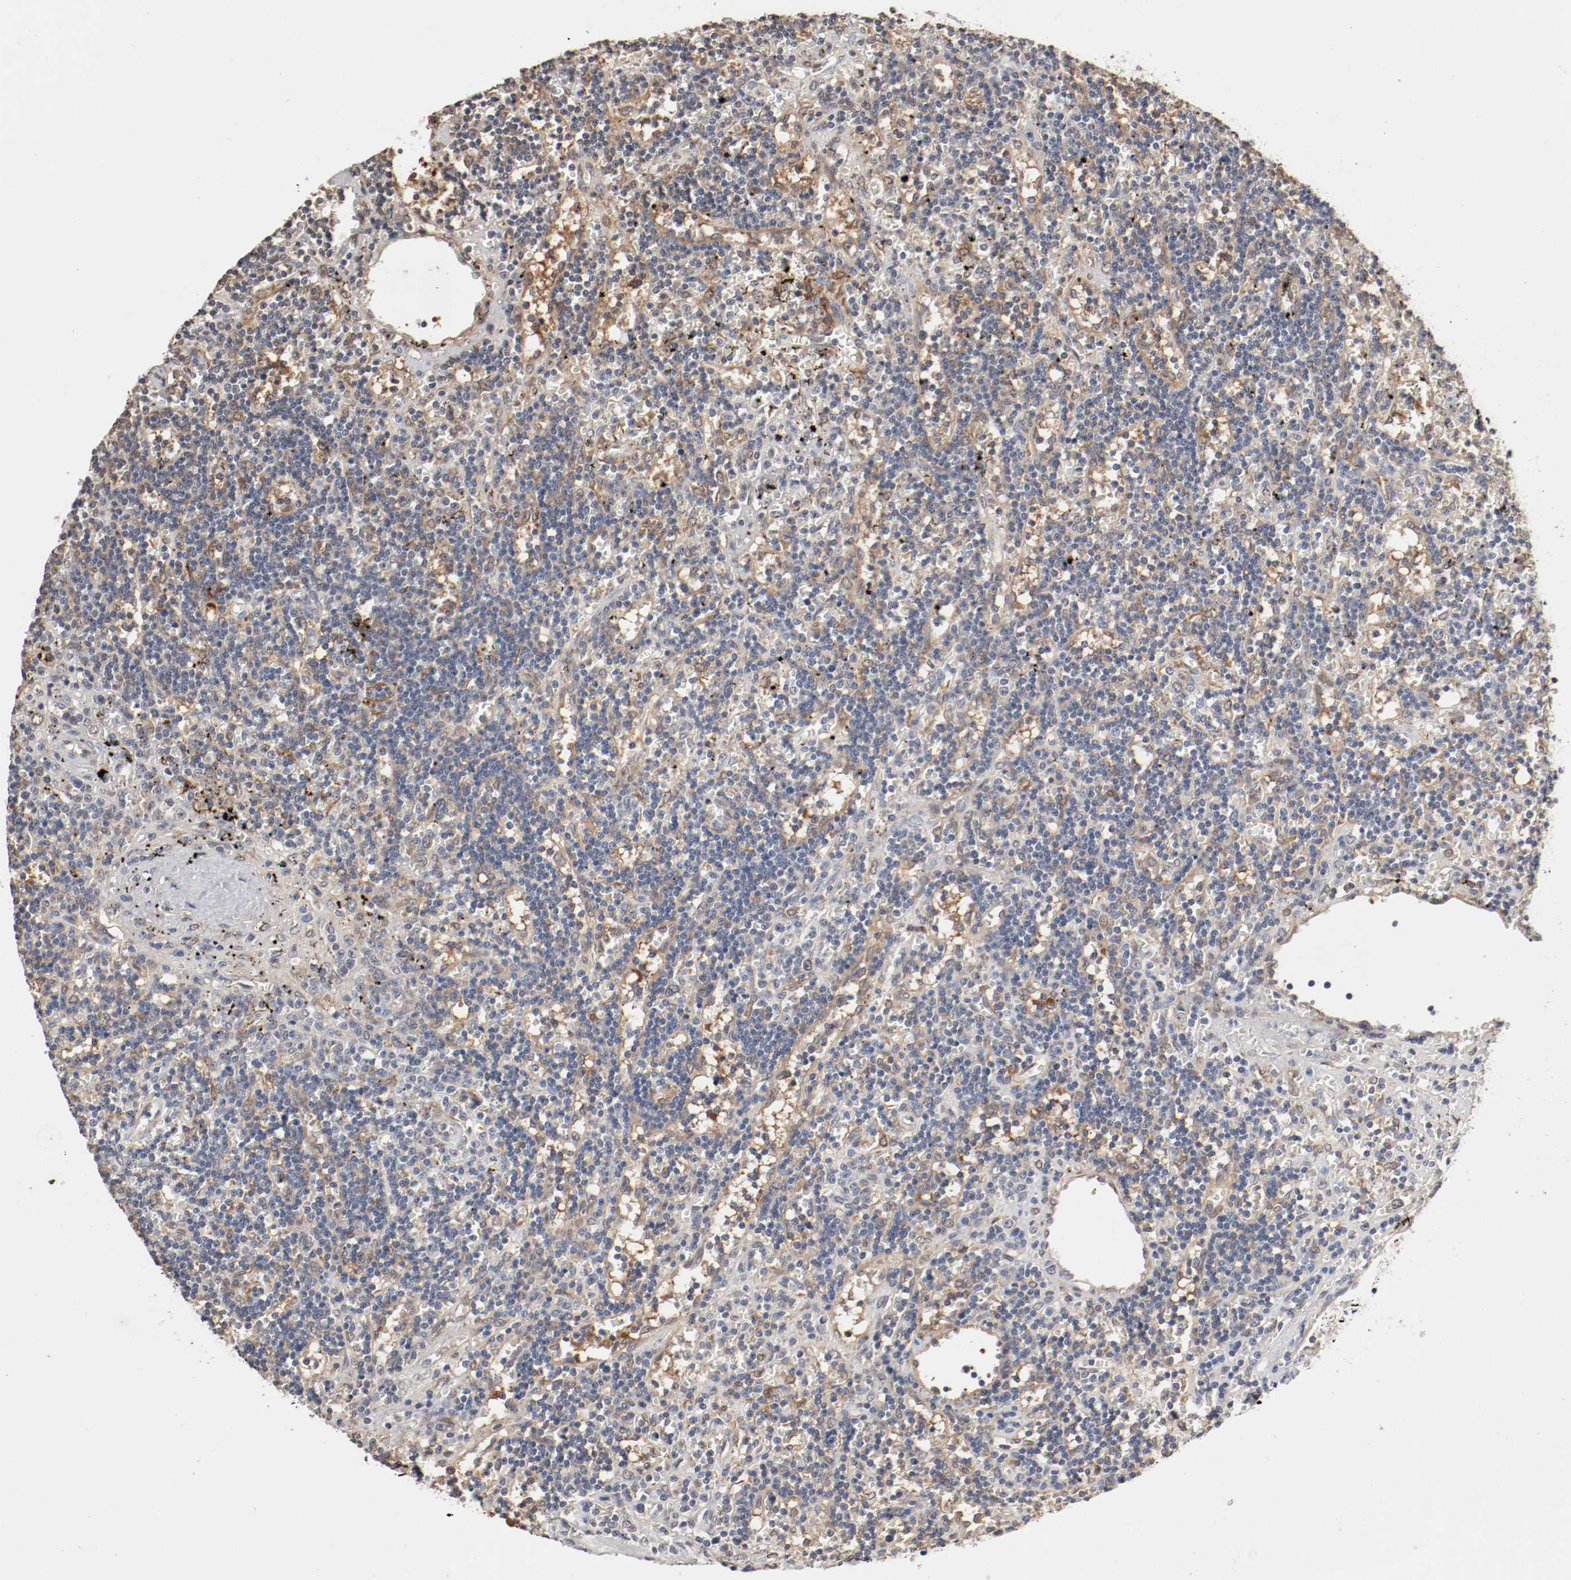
{"staining": {"intensity": "weak", "quantity": "<25%", "location": "cytoplasmic/membranous"}, "tissue": "lymphoma", "cell_type": "Tumor cells", "image_type": "cancer", "snomed": [{"axis": "morphology", "description": "Malignant lymphoma, non-Hodgkin's type, Low grade"}, {"axis": "topography", "description": "Spleen"}], "caption": "This is an immunohistochemistry image of low-grade malignant lymphoma, non-Hodgkin's type. There is no staining in tumor cells.", "gene": "WASL", "patient": {"sex": "male", "age": 60}}